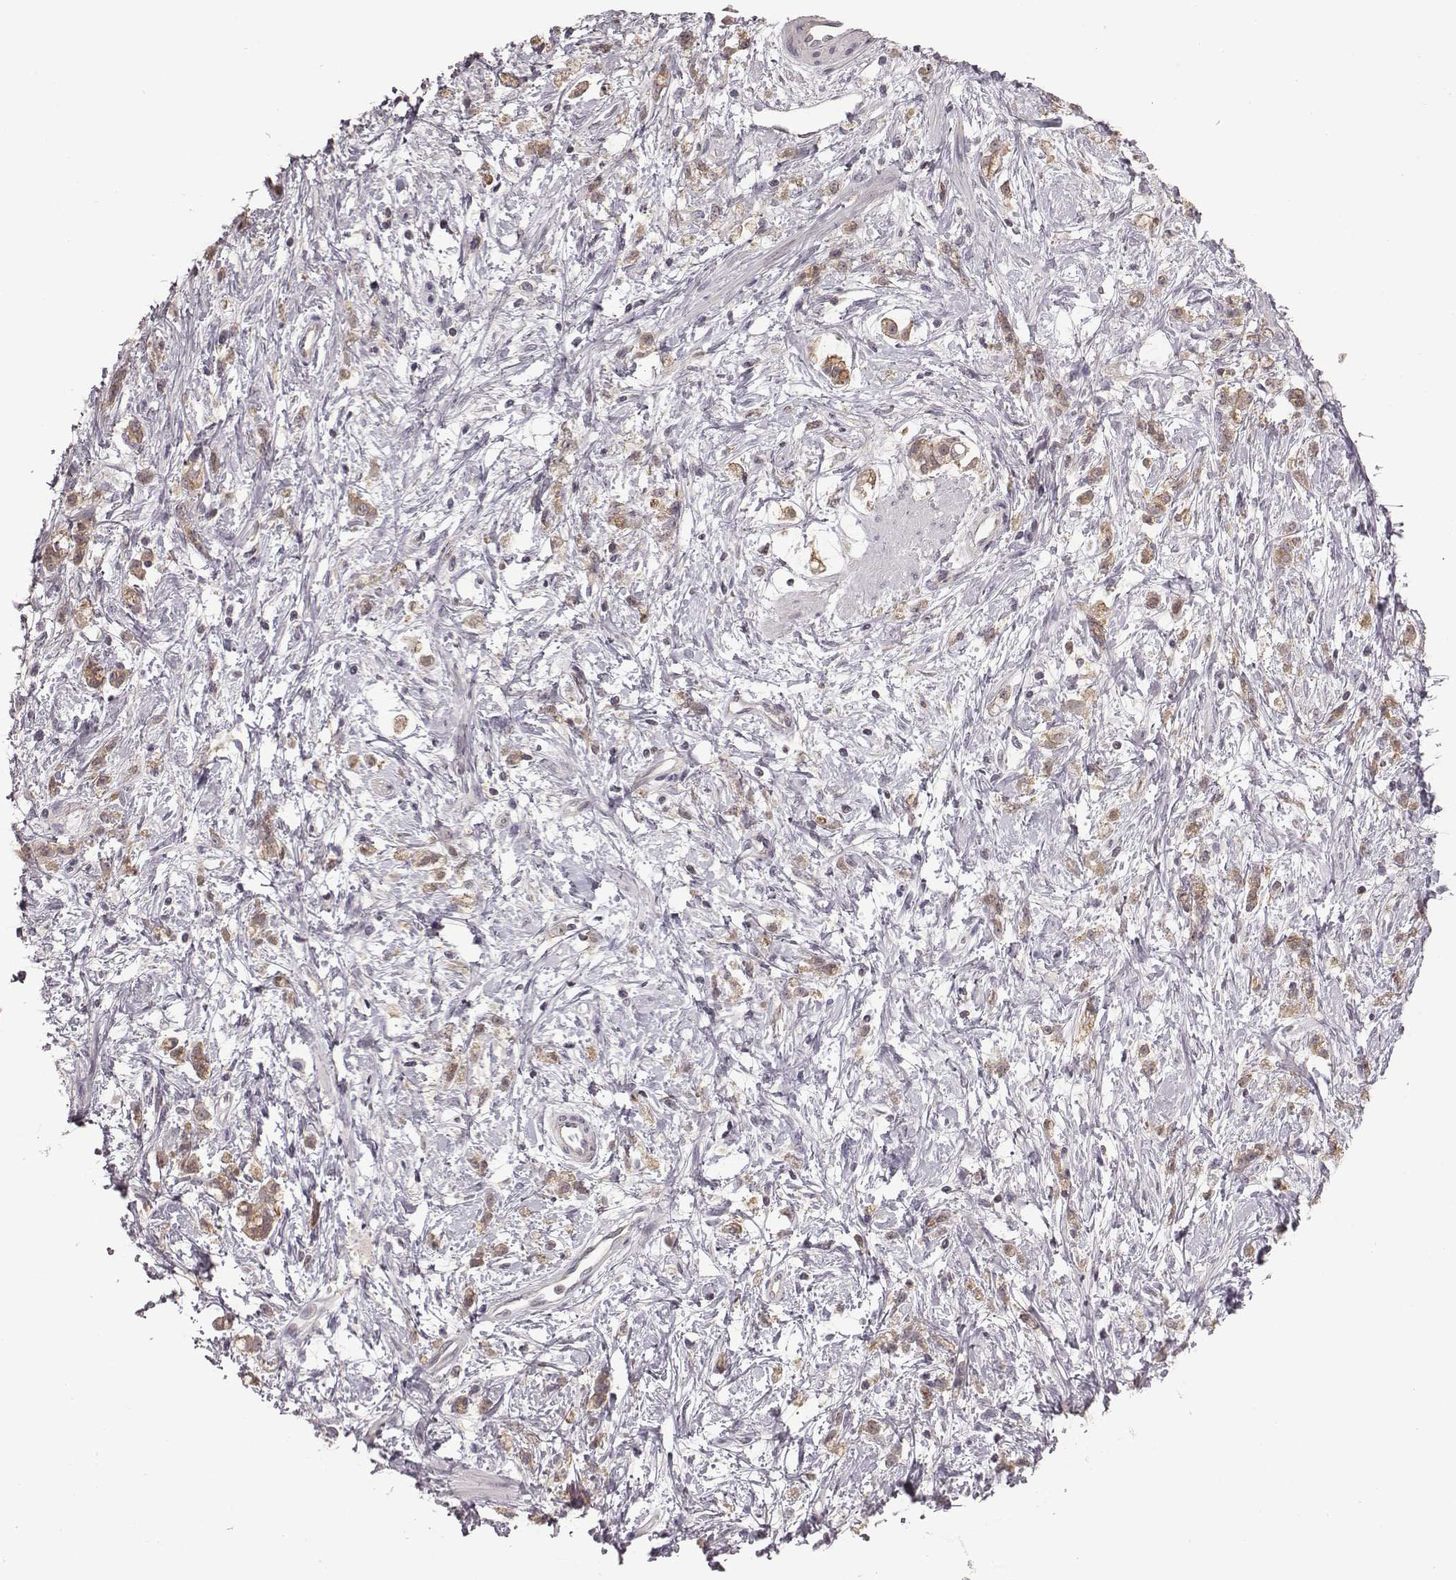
{"staining": {"intensity": "weak", "quantity": ">75%", "location": "cytoplasmic/membranous"}, "tissue": "stomach cancer", "cell_type": "Tumor cells", "image_type": "cancer", "snomed": [{"axis": "morphology", "description": "Adenocarcinoma, NOS"}, {"axis": "topography", "description": "Stomach"}], "caption": "High-magnification brightfield microscopy of stomach adenocarcinoma stained with DAB (3,3'-diaminobenzidine) (brown) and counterstained with hematoxylin (blue). tumor cells exhibit weak cytoplasmic/membranous staining is appreciated in approximately>75% of cells. Nuclei are stained in blue.", "gene": "BICDL1", "patient": {"sex": "female", "age": 60}}